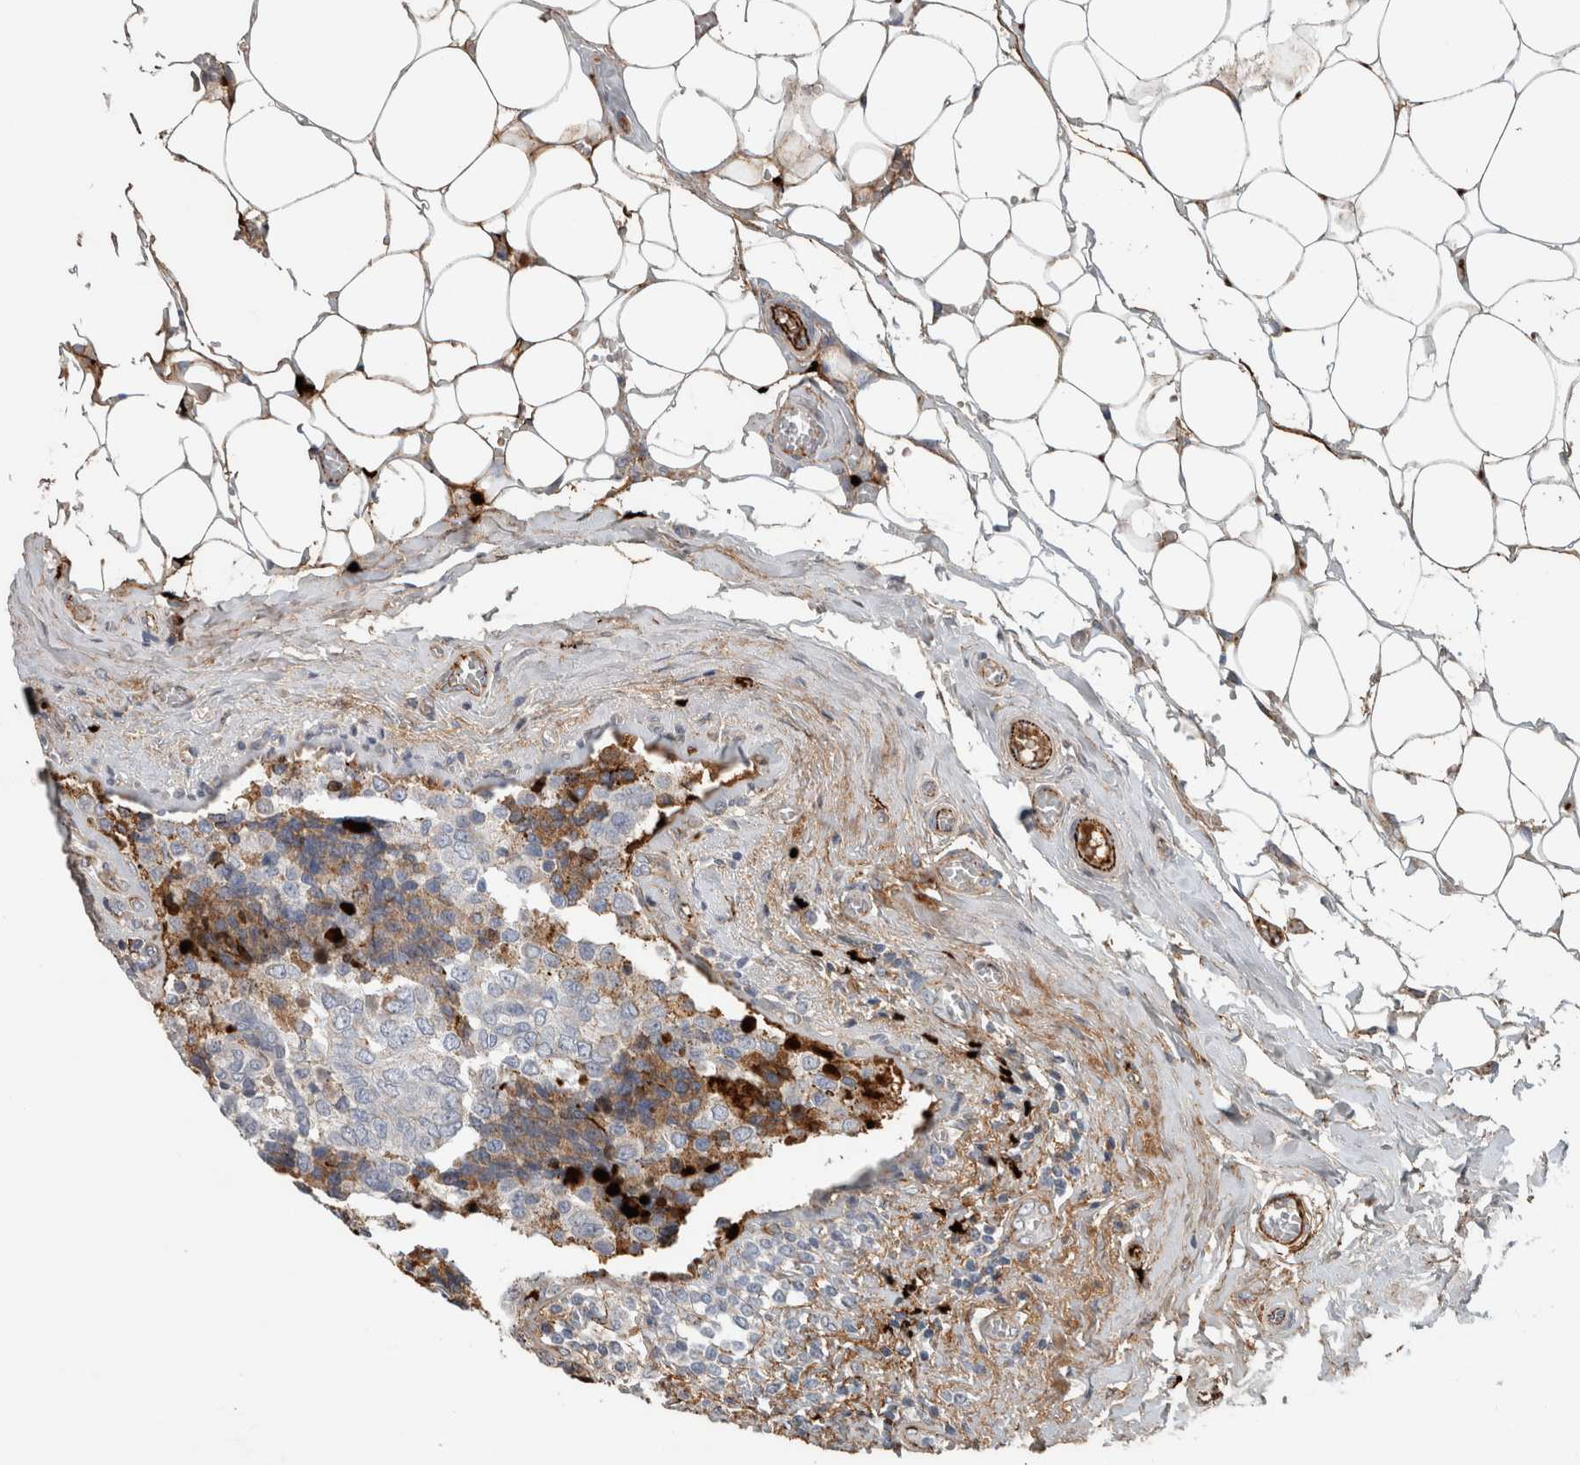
{"staining": {"intensity": "negative", "quantity": "none", "location": "none"}, "tissue": "breast cancer", "cell_type": "Tumor cells", "image_type": "cancer", "snomed": [{"axis": "morphology", "description": "Normal tissue, NOS"}, {"axis": "morphology", "description": "Duct carcinoma"}, {"axis": "topography", "description": "Breast"}], "caption": "IHC of human breast cancer reveals no staining in tumor cells. (DAB immunohistochemistry visualized using brightfield microscopy, high magnification).", "gene": "FN1", "patient": {"sex": "female", "age": 43}}